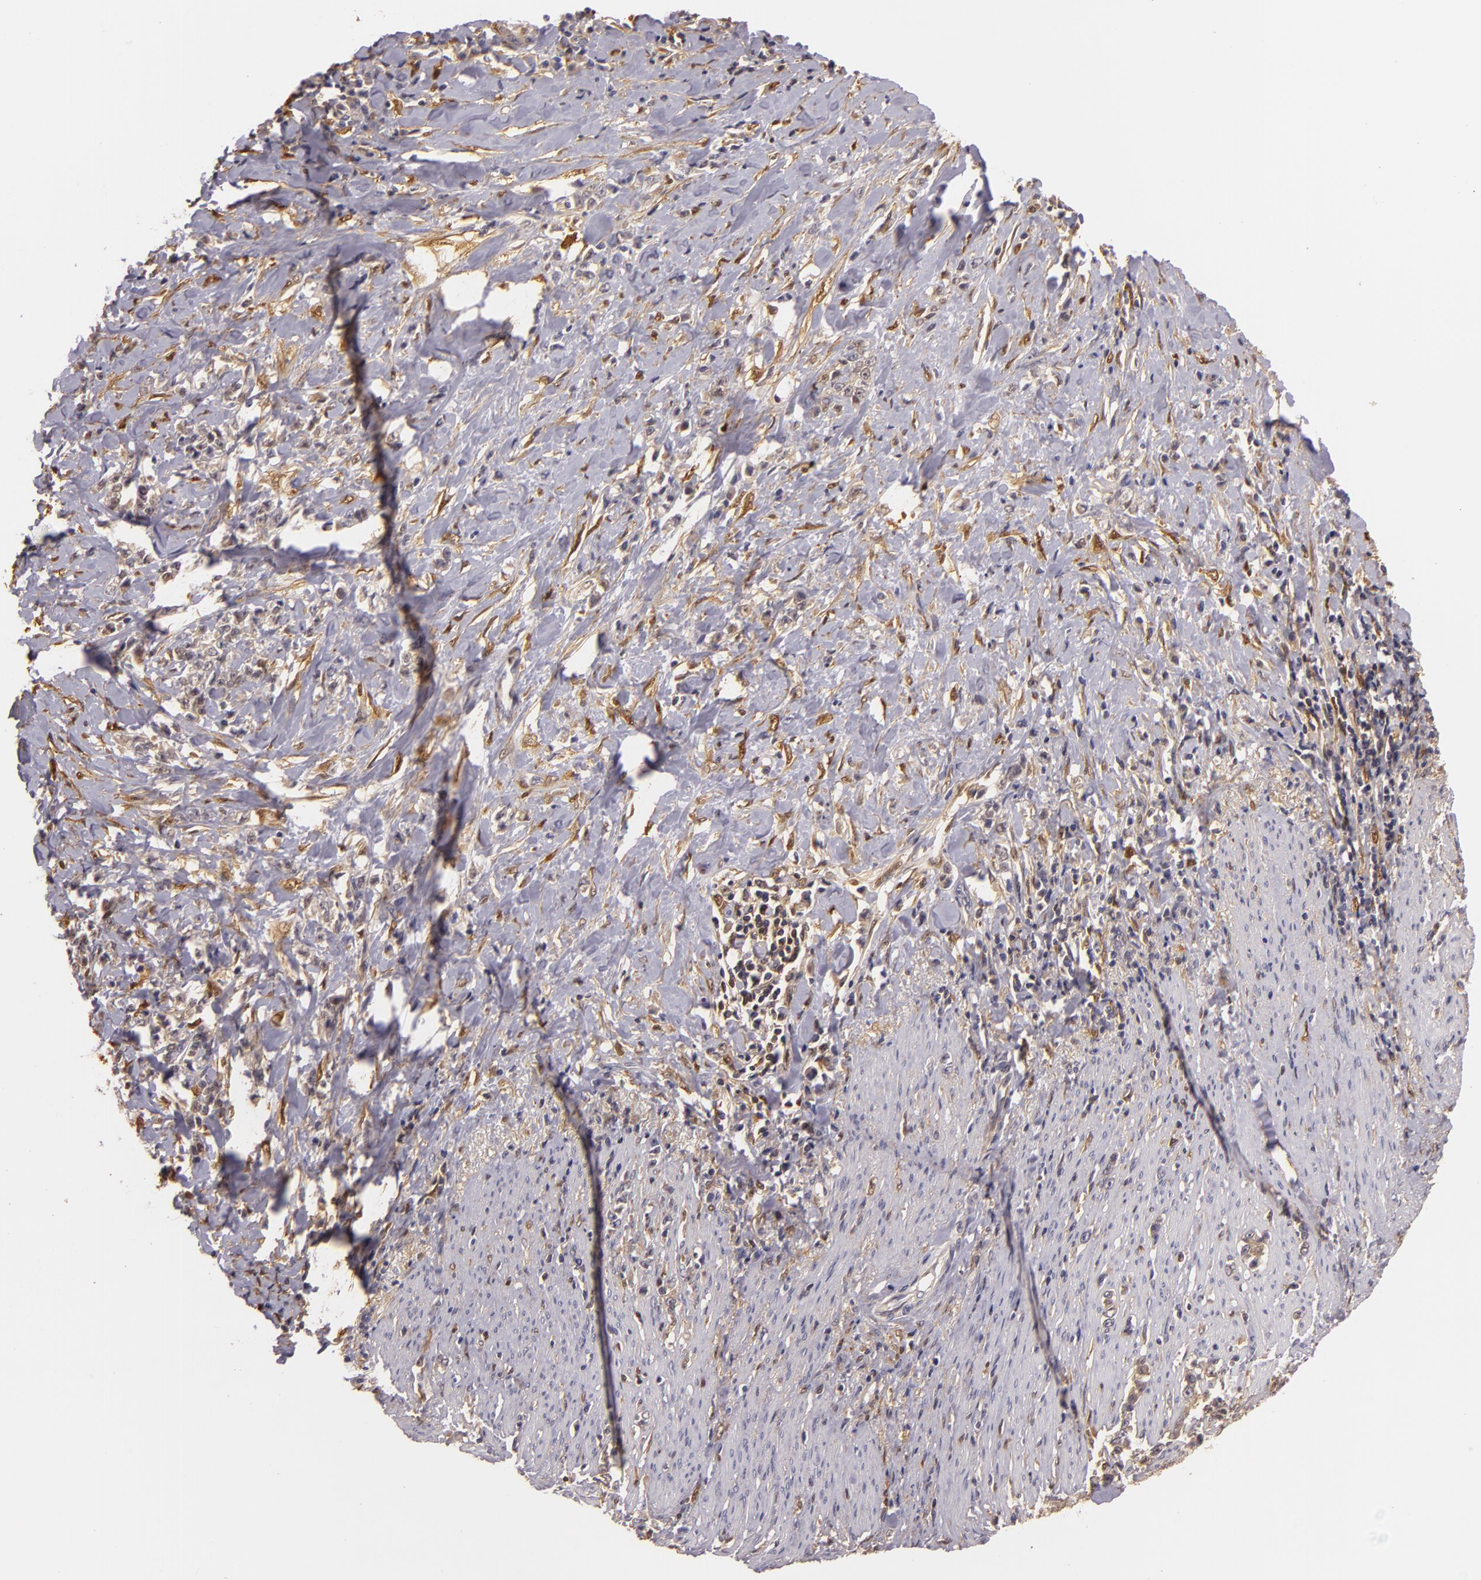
{"staining": {"intensity": "weak", "quantity": ">75%", "location": "cytoplasmic/membranous"}, "tissue": "stomach cancer", "cell_type": "Tumor cells", "image_type": "cancer", "snomed": [{"axis": "morphology", "description": "Adenocarcinoma, NOS"}, {"axis": "topography", "description": "Stomach, lower"}], "caption": "Tumor cells demonstrate low levels of weak cytoplasmic/membranous expression in about >75% of cells in human stomach adenocarcinoma.", "gene": "TOM1", "patient": {"sex": "male", "age": 88}}